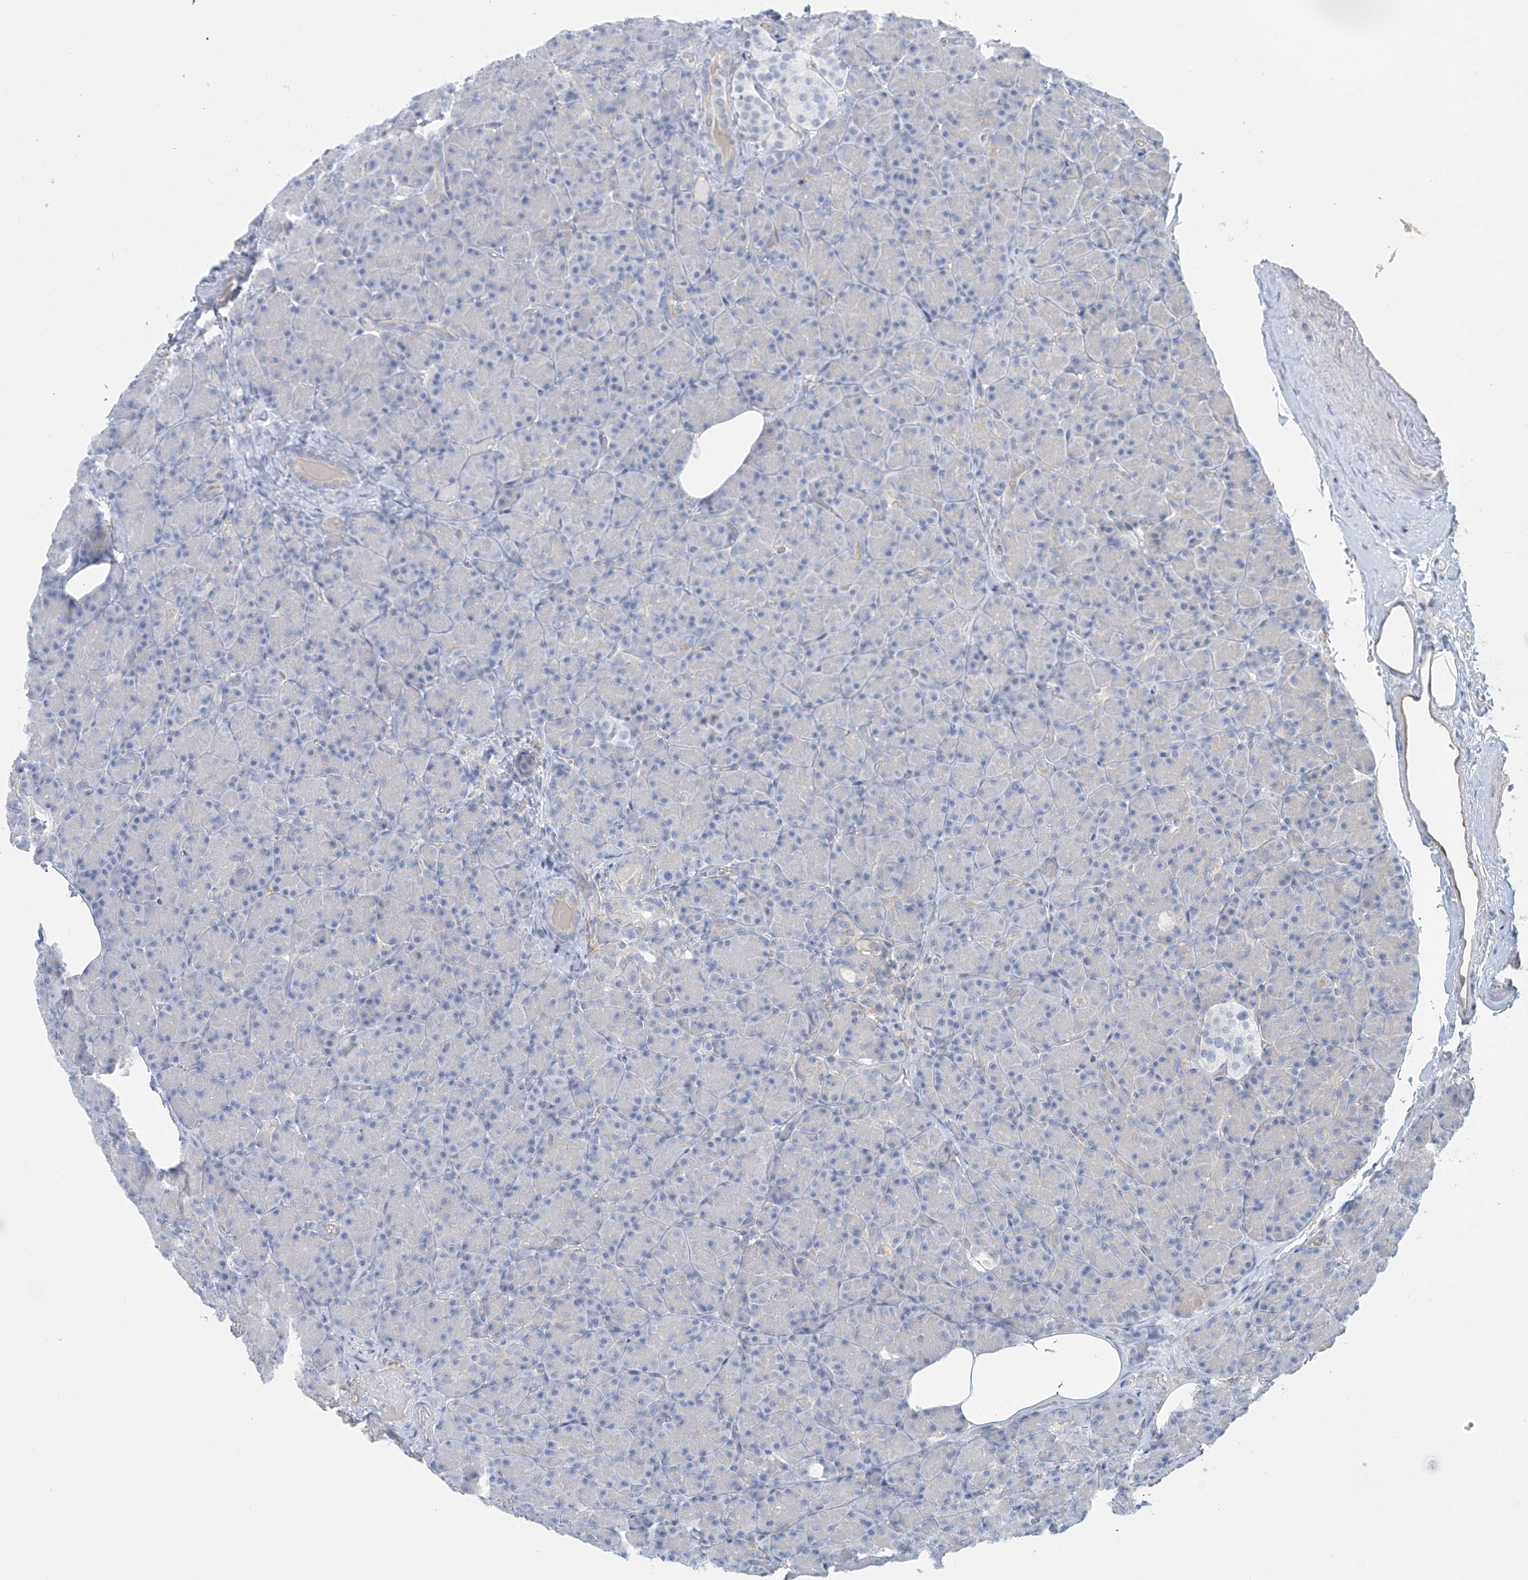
{"staining": {"intensity": "negative", "quantity": "none", "location": "none"}, "tissue": "pancreas", "cell_type": "Exocrine glandular cells", "image_type": "normal", "snomed": [{"axis": "morphology", "description": "Normal tissue, NOS"}, {"axis": "topography", "description": "Pancreas"}], "caption": "This is a image of IHC staining of unremarkable pancreas, which shows no expression in exocrine glandular cells. (Brightfield microscopy of DAB (3,3'-diaminobenzidine) immunohistochemistry at high magnification).", "gene": "ZNF846", "patient": {"sex": "female", "age": 43}}